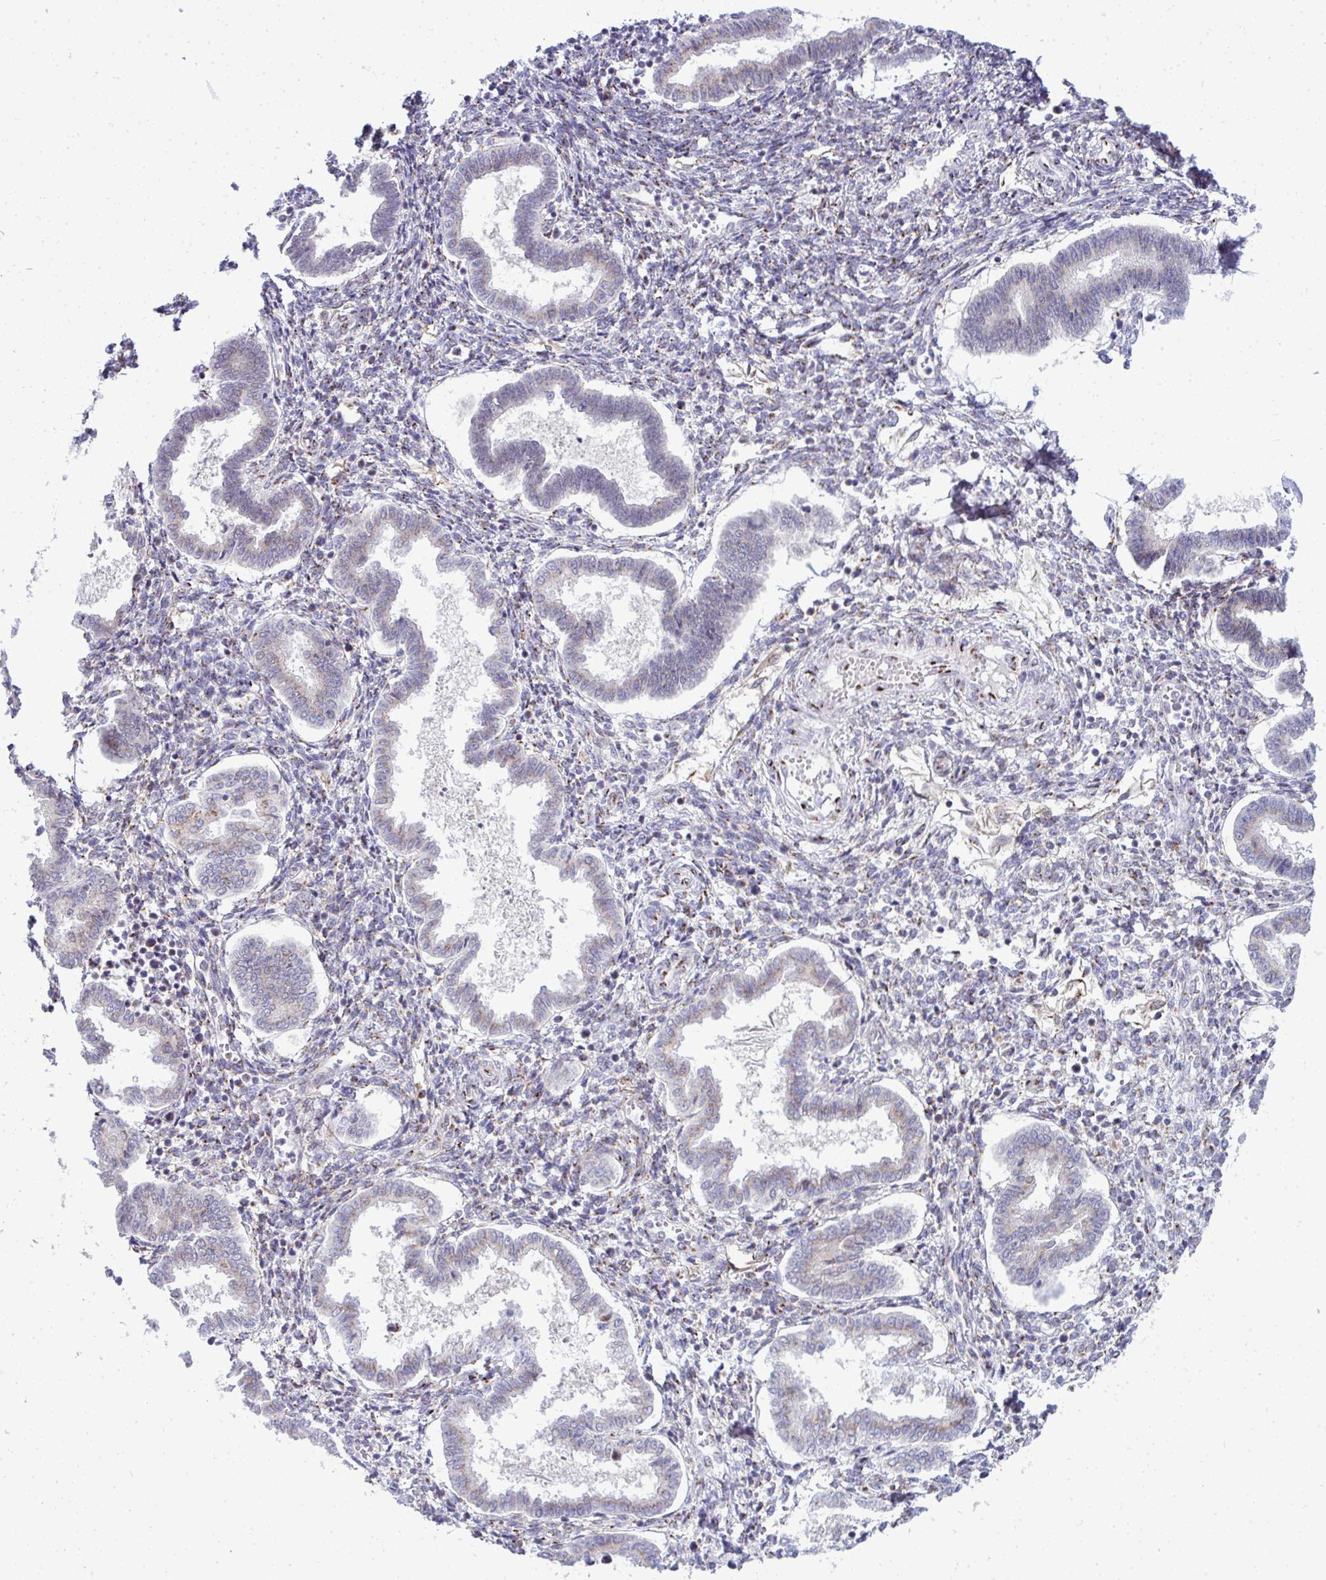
{"staining": {"intensity": "moderate", "quantity": "<25%", "location": "cytoplasmic/membranous"}, "tissue": "endometrium", "cell_type": "Cells in endometrial stroma", "image_type": "normal", "snomed": [{"axis": "morphology", "description": "Normal tissue, NOS"}, {"axis": "topography", "description": "Endometrium"}], "caption": "Endometrium stained with DAB immunohistochemistry exhibits low levels of moderate cytoplasmic/membranous expression in approximately <25% of cells in endometrial stroma. Nuclei are stained in blue.", "gene": "DTX4", "patient": {"sex": "female", "age": 24}}